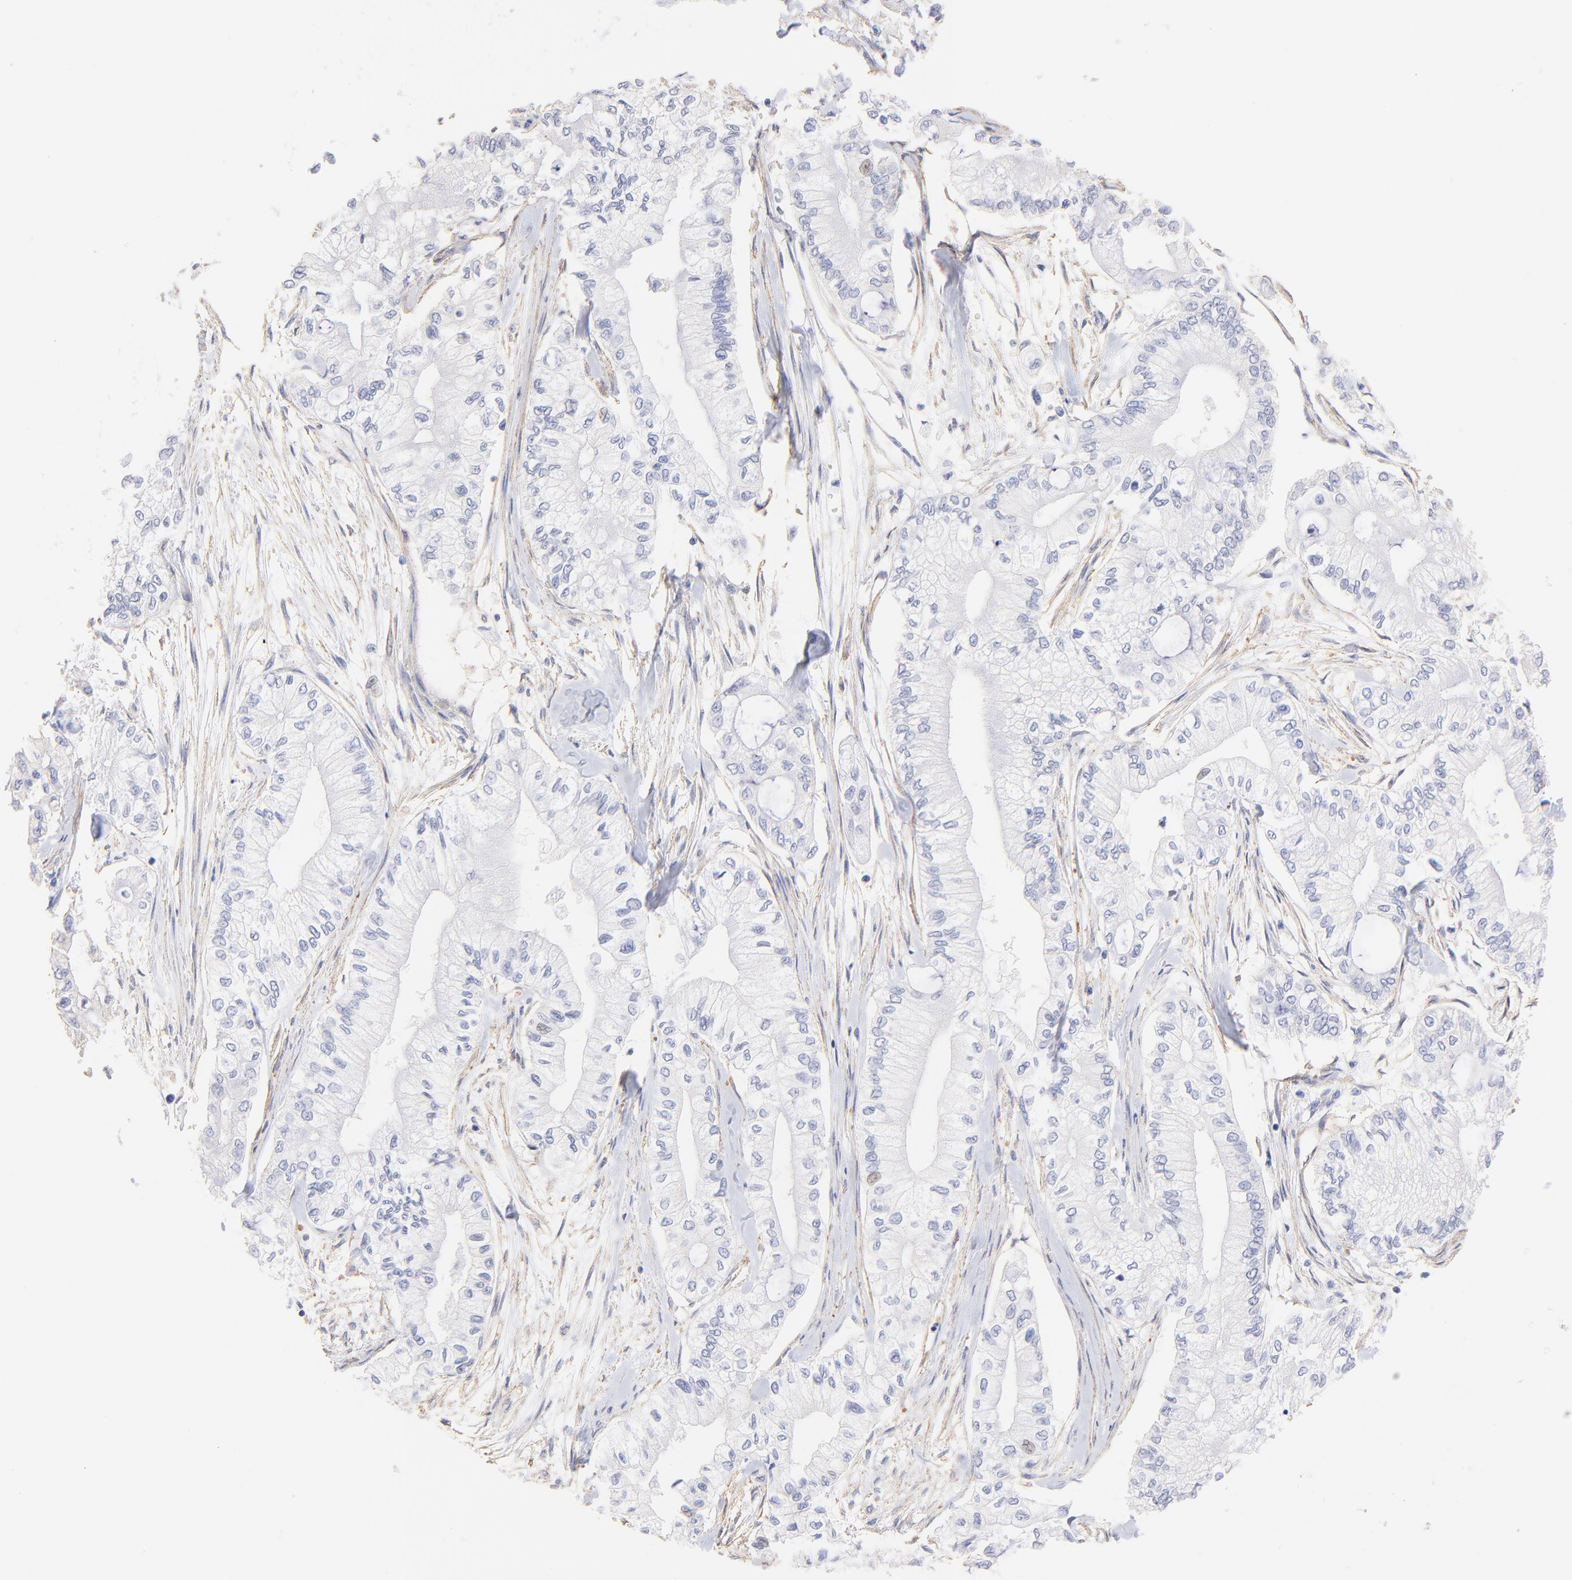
{"staining": {"intensity": "negative", "quantity": "none", "location": "none"}, "tissue": "pancreatic cancer", "cell_type": "Tumor cells", "image_type": "cancer", "snomed": [{"axis": "morphology", "description": "Adenocarcinoma, NOS"}, {"axis": "topography", "description": "Pancreas"}], "caption": "This histopathology image is of pancreatic cancer stained with immunohistochemistry (IHC) to label a protein in brown with the nuclei are counter-stained blue. There is no expression in tumor cells.", "gene": "ACTRT1", "patient": {"sex": "male", "age": 79}}